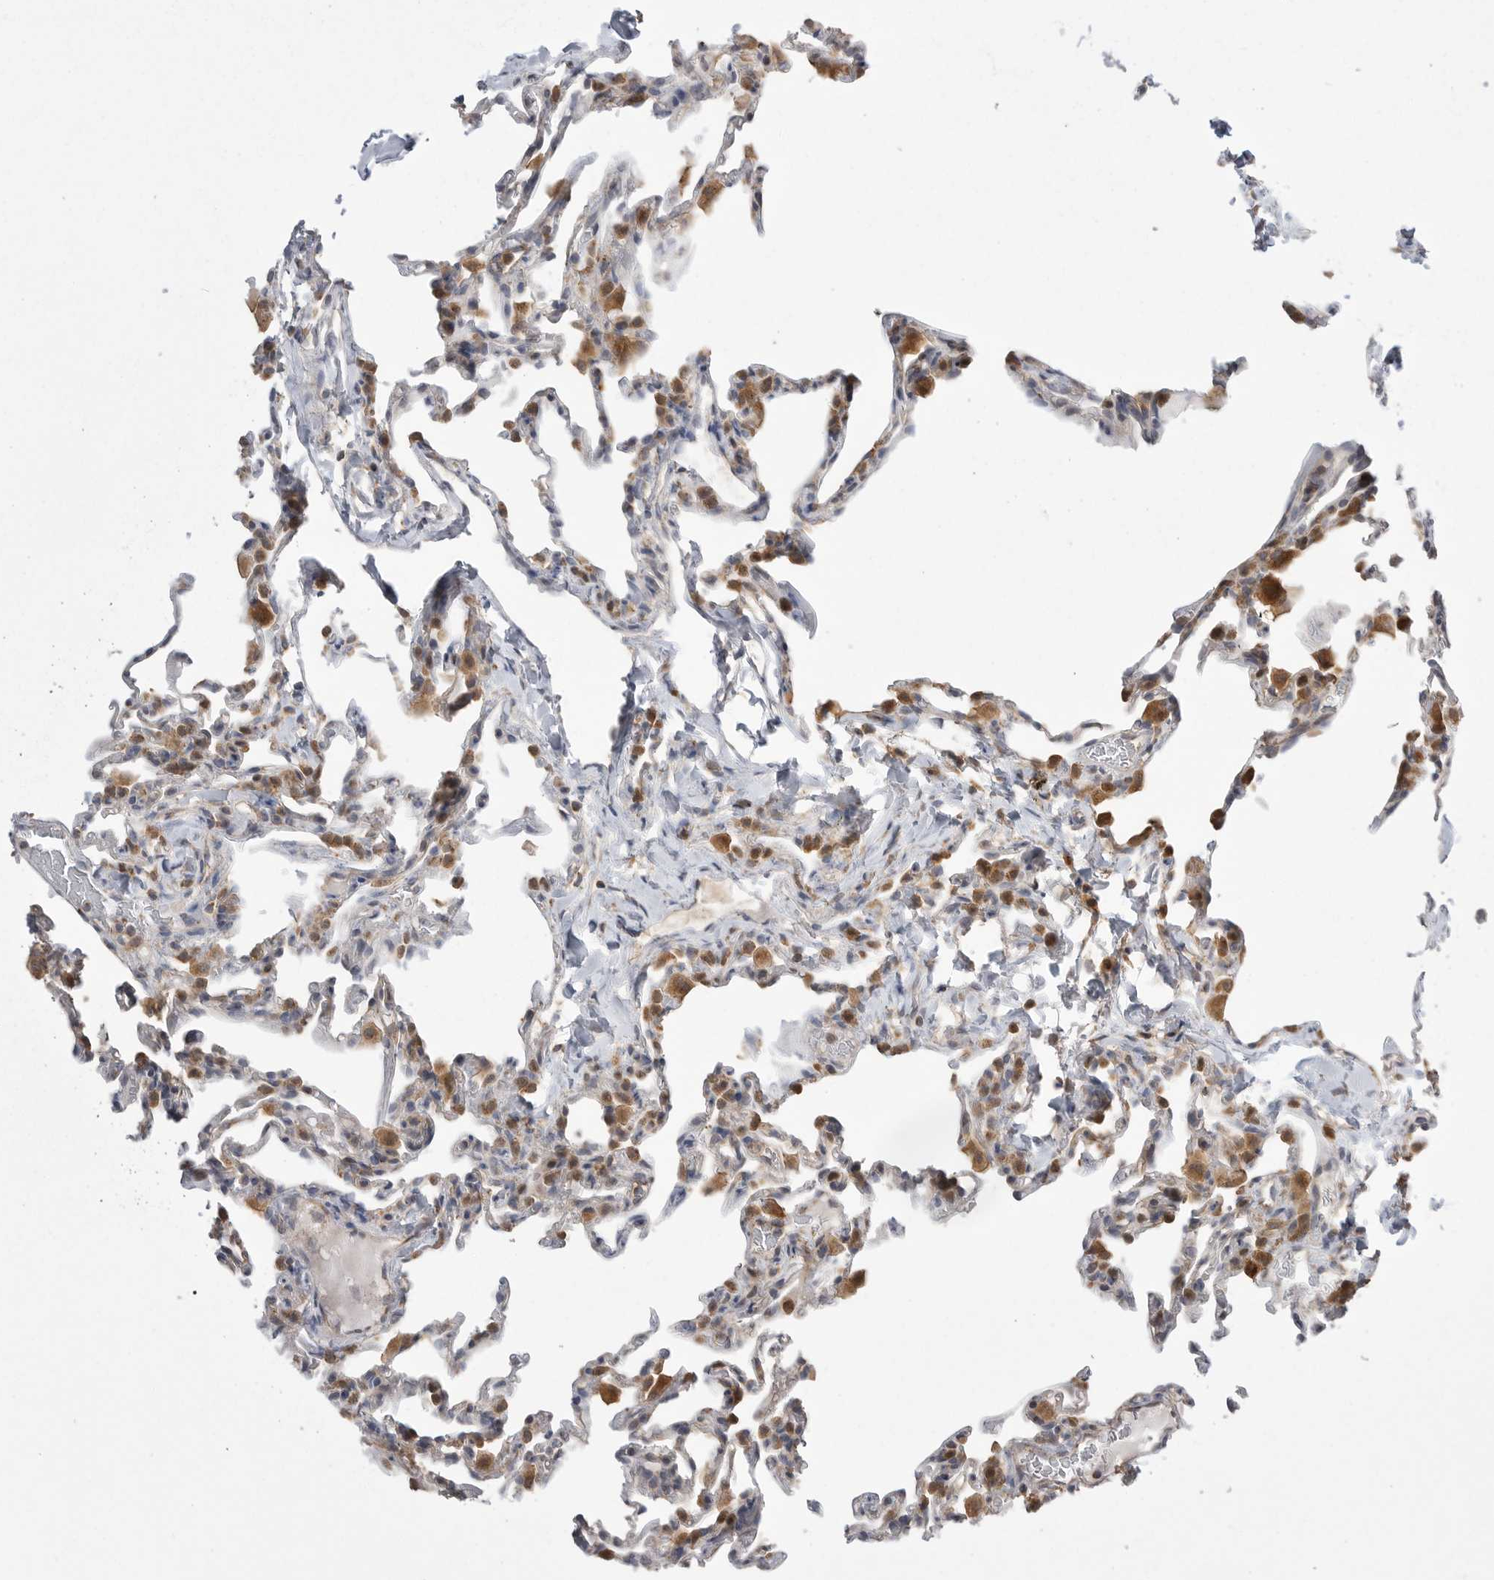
{"staining": {"intensity": "moderate", "quantity": "<25%", "location": "cytoplasmic/membranous"}, "tissue": "lung", "cell_type": "Alveolar cells", "image_type": "normal", "snomed": [{"axis": "morphology", "description": "Normal tissue, NOS"}, {"axis": "topography", "description": "Lung"}], "caption": "This is a photomicrograph of immunohistochemistry staining of normal lung, which shows moderate expression in the cytoplasmic/membranous of alveolar cells.", "gene": "KYAT3", "patient": {"sex": "male", "age": 20}}